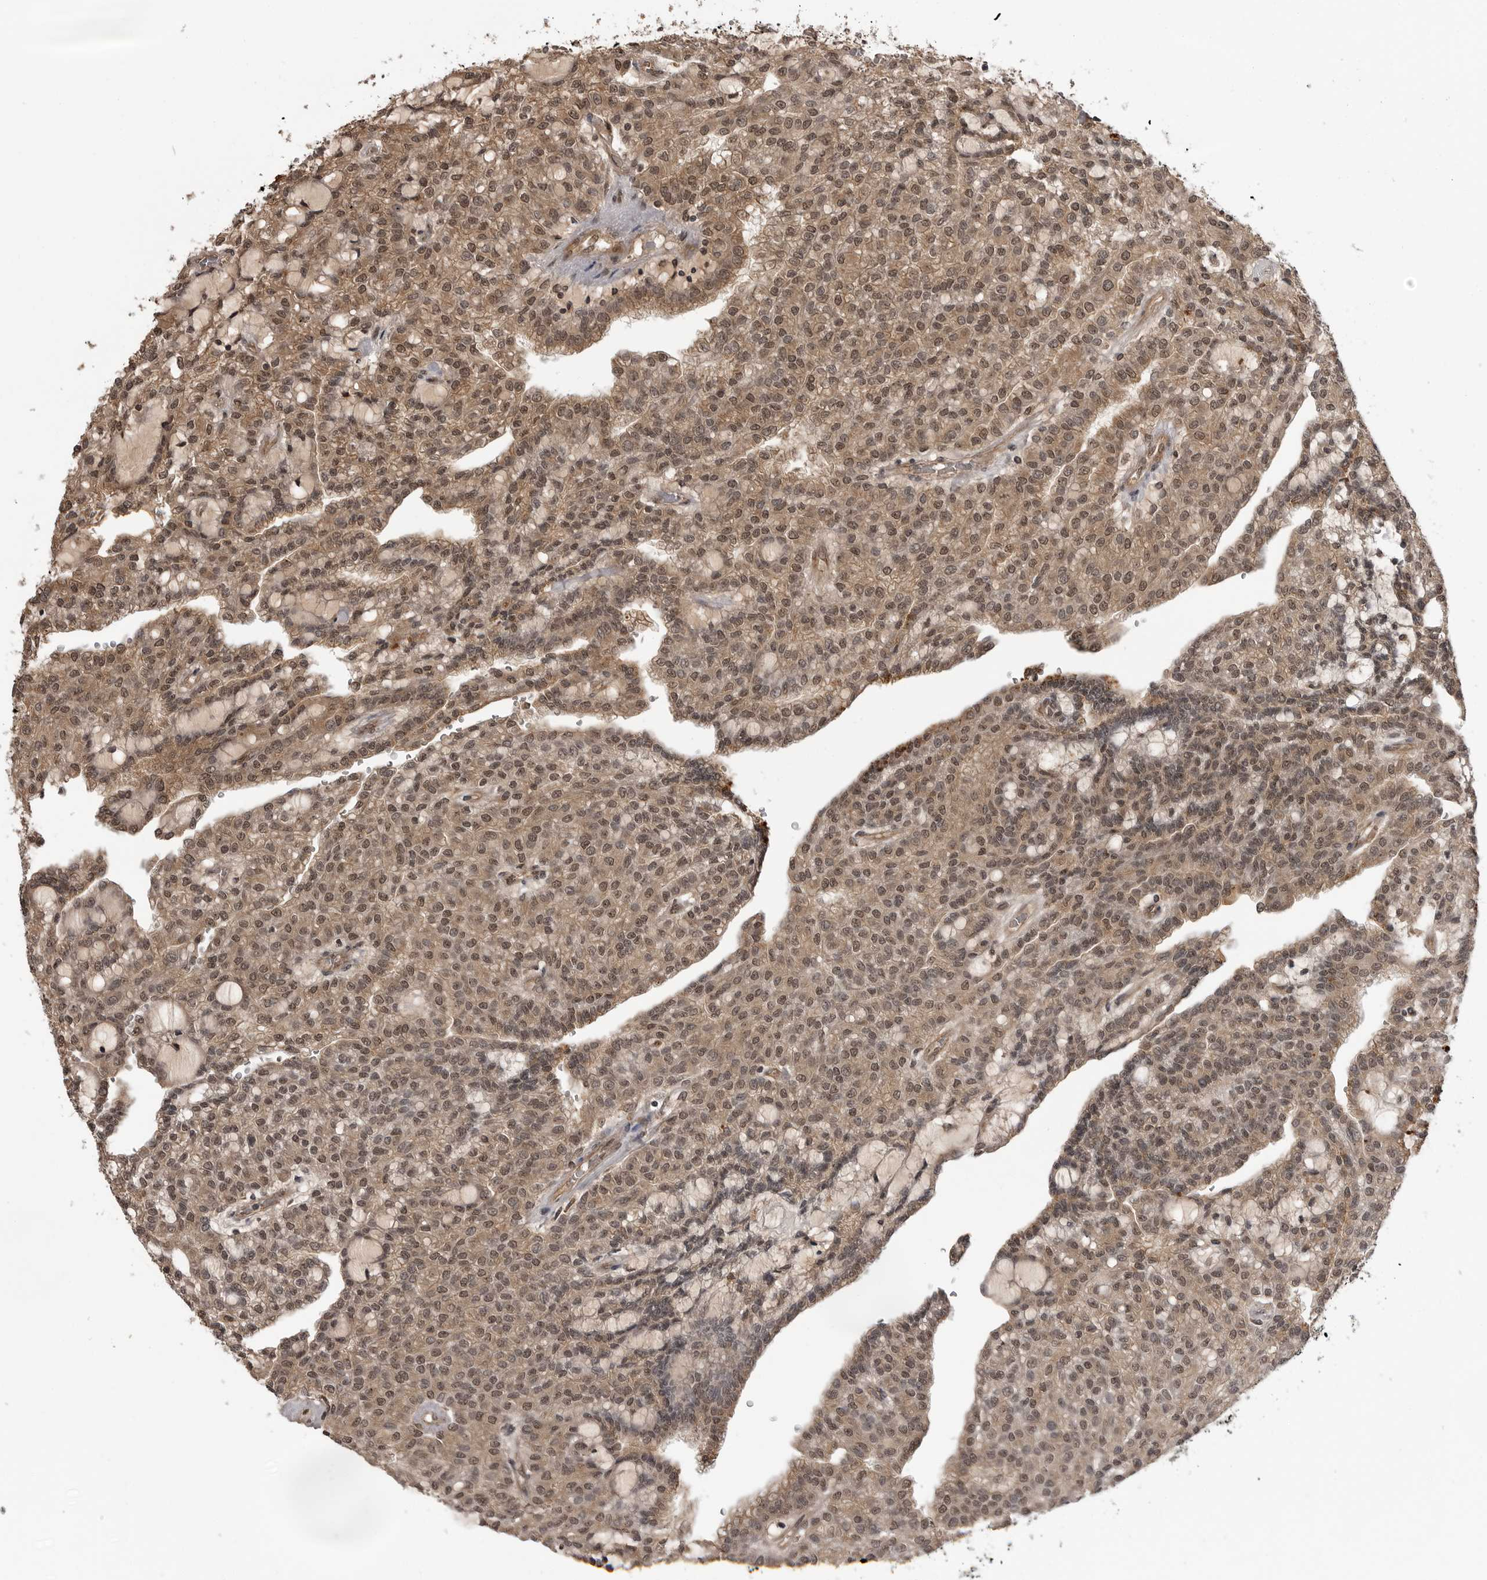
{"staining": {"intensity": "moderate", "quantity": ">75%", "location": "cytoplasmic/membranous,nuclear"}, "tissue": "renal cancer", "cell_type": "Tumor cells", "image_type": "cancer", "snomed": [{"axis": "morphology", "description": "Adenocarcinoma, NOS"}, {"axis": "topography", "description": "Kidney"}], "caption": "Immunohistochemistry (IHC) (DAB (3,3'-diaminobenzidine)) staining of renal adenocarcinoma displays moderate cytoplasmic/membranous and nuclear protein staining in about >75% of tumor cells.", "gene": "IL24", "patient": {"sex": "male", "age": 63}}